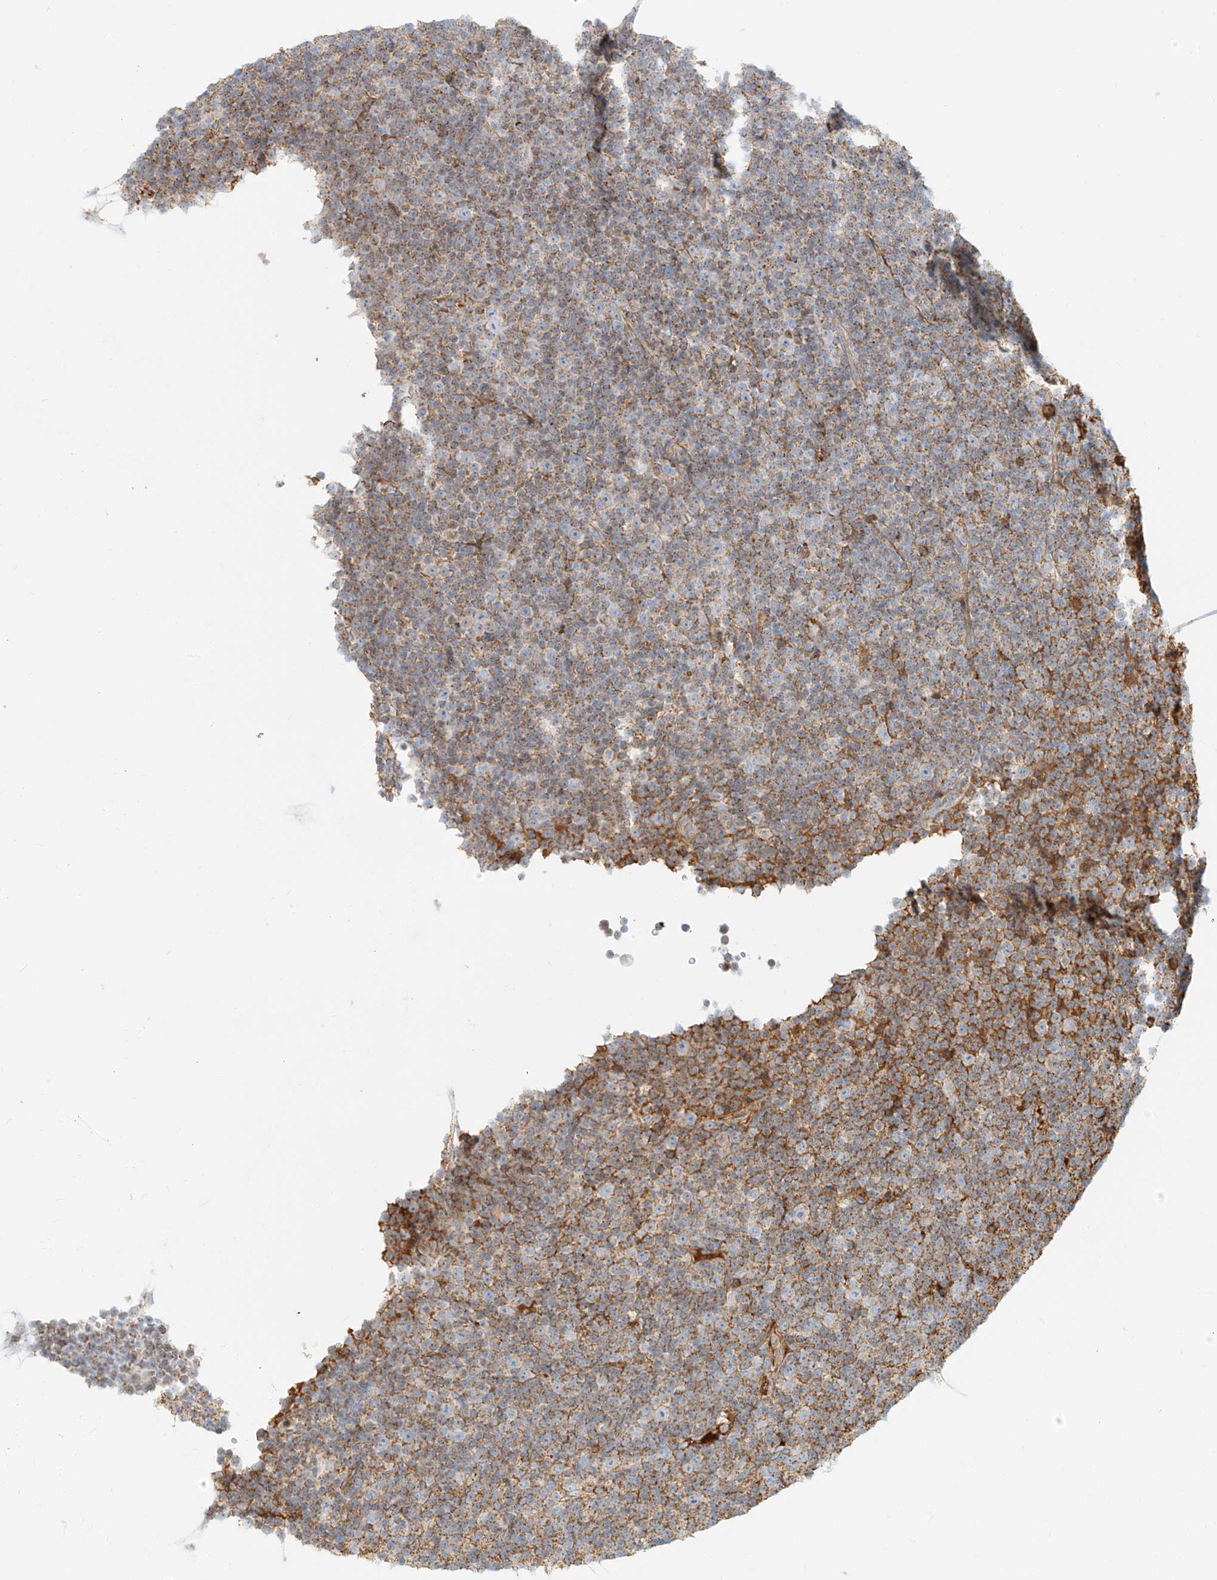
{"staining": {"intensity": "moderate", "quantity": "25%-75%", "location": "cytoplasmic/membranous"}, "tissue": "lymphoma", "cell_type": "Tumor cells", "image_type": "cancer", "snomed": [{"axis": "morphology", "description": "Malignant lymphoma, non-Hodgkin's type, Low grade"}, {"axis": "topography", "description": "Lymph node"}], "caption": "High-power microscopy captured an immunohistochemistry micrograph of low-grade malignant lymphoma, non-Hodgkin's type, revealing moderate cytoplasmic/membranous positivity in approximately 25%-75% of tumor cells.", "gene": "OCSTAMP", "patient": {"sex": "female", "age": 67}}